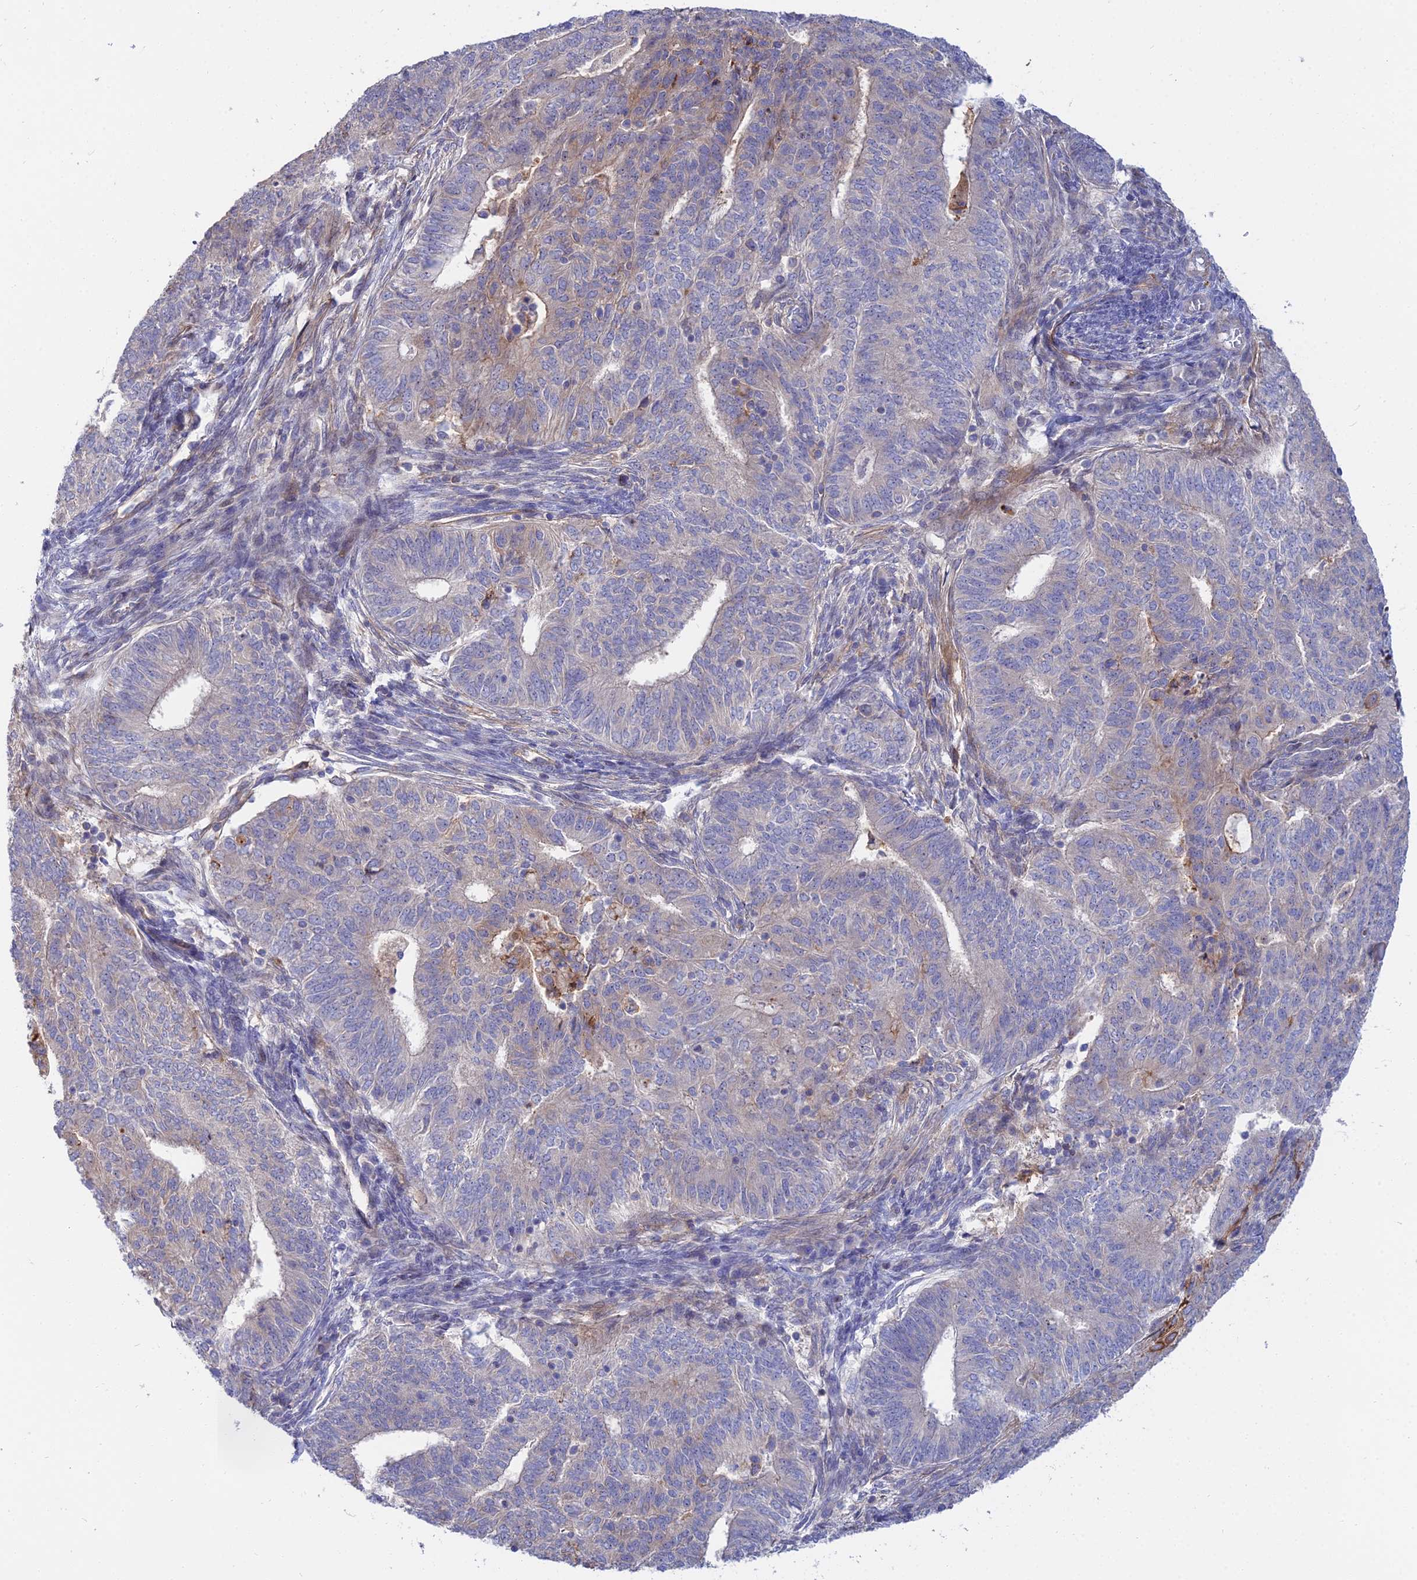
{"staining": {"intensity": "moderate", "quantity": "<25%", "location": "cytoplasmic/membranous"}, "tissue": "endometrial cancer", "cell_type": "Tumor cells", "image_type": "cancer", "snomed": [{"axis": "morphology", "description": "Adenocarcinoma, NOS"}, {"axis": "topography", "description": "Endometrium"}], "caption": "Protein expression analysis of endometrial cancer (adenocarcinoma) displays moderate cytoplasmic/membranous positivity in about <25% of tumor cells.", "gene": "TRIM43B", "patient": {"sex": "female", "age": 62}}